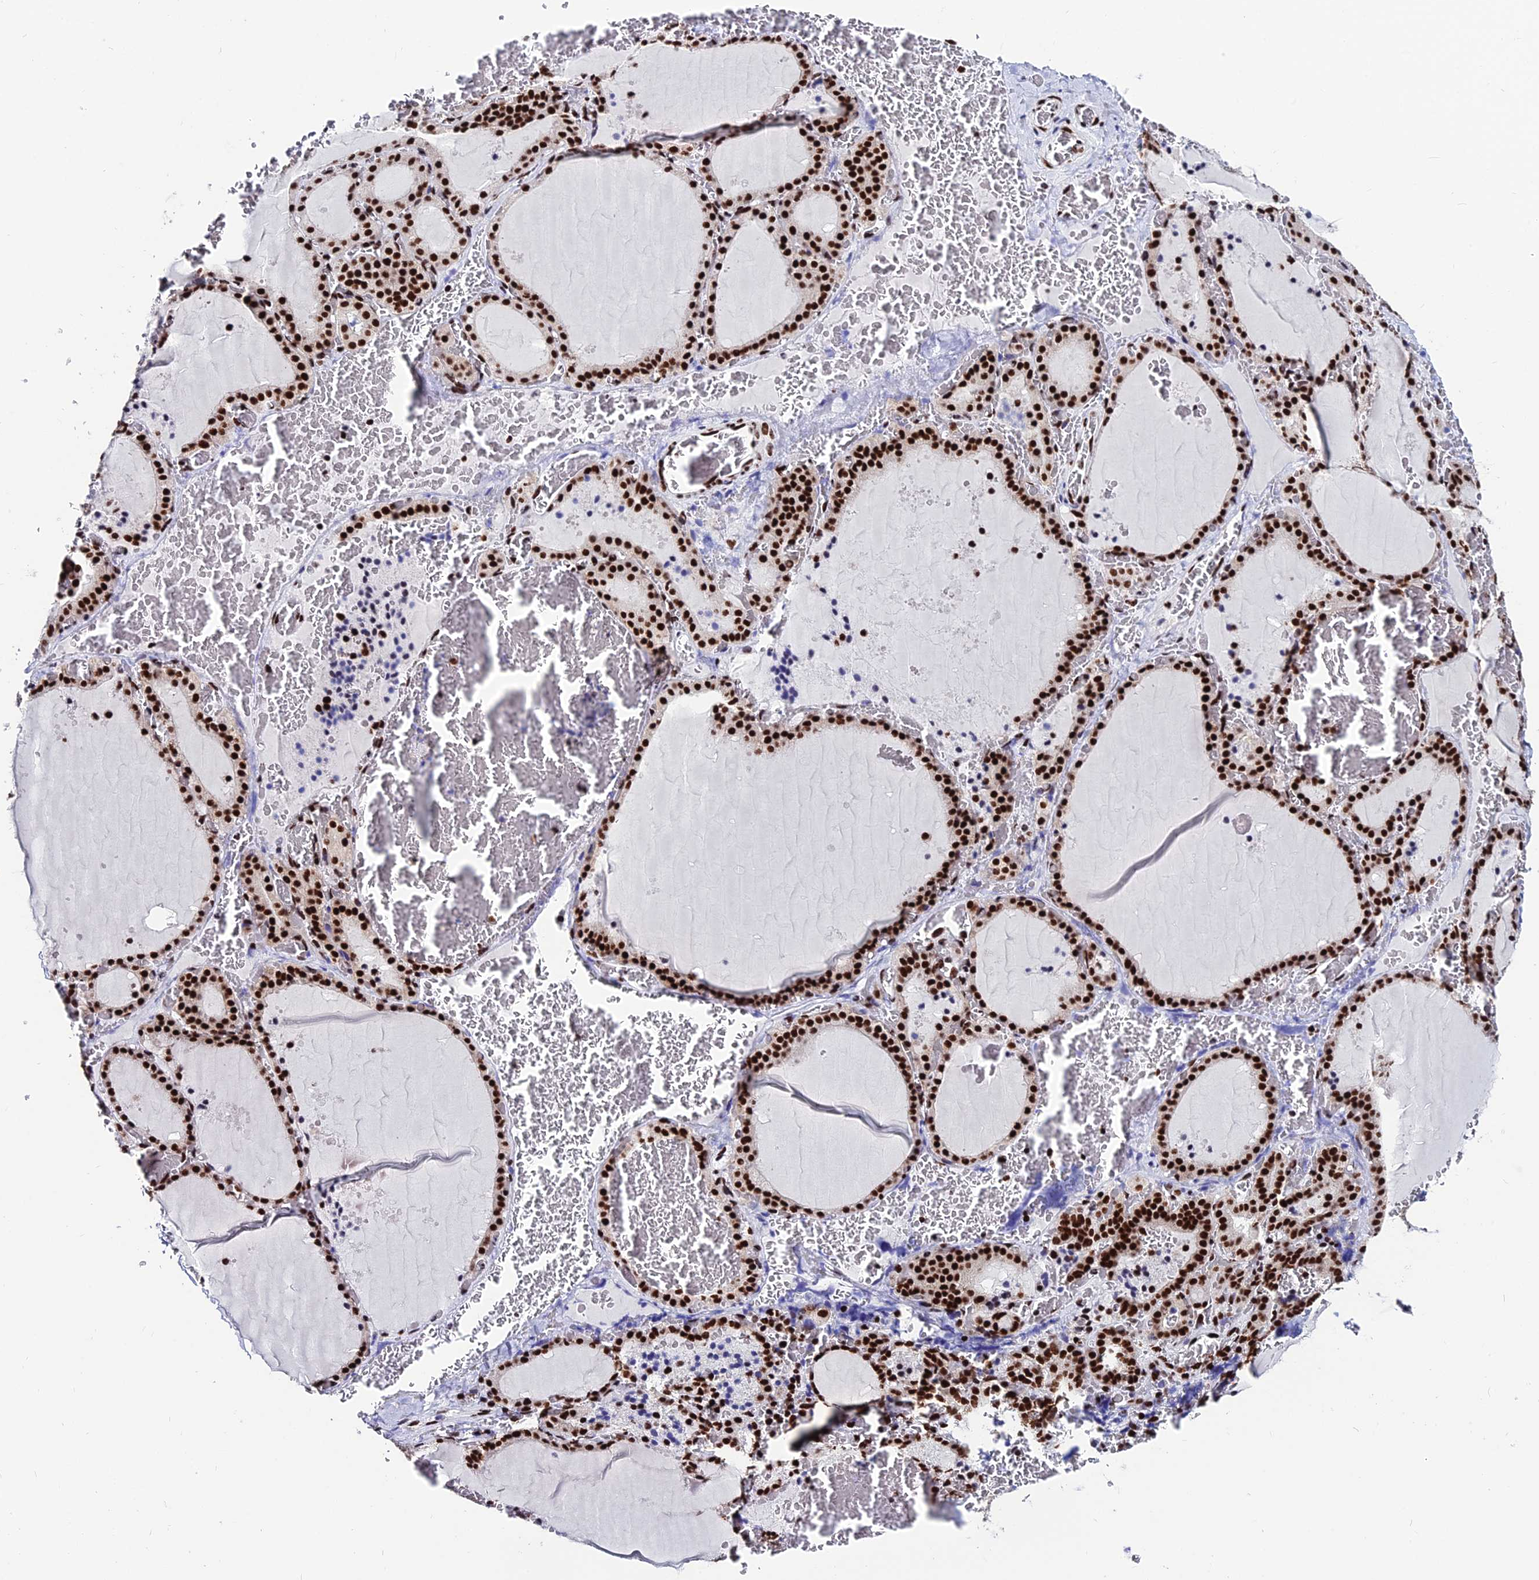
{"staining": {"intensity": "strong", "quantity": ">75%", "location": "nuclear"}, "tissue": "thyroid gland", "cell_type": "Glandular cells", "image_type": "normal", "snomed": [{"axis": "morphology", "description": "Normal tissue, NOS"}, {"axis": "topography", "description": "Thyroid gland"}], "caption": "Human thyroid gland stained for a protein (brown) exhibits strong nuclear positive positivity in about >75% of glandular cells.", "gene": "HNRNPH1", "patient": {"sex": "female", "age": 39}}